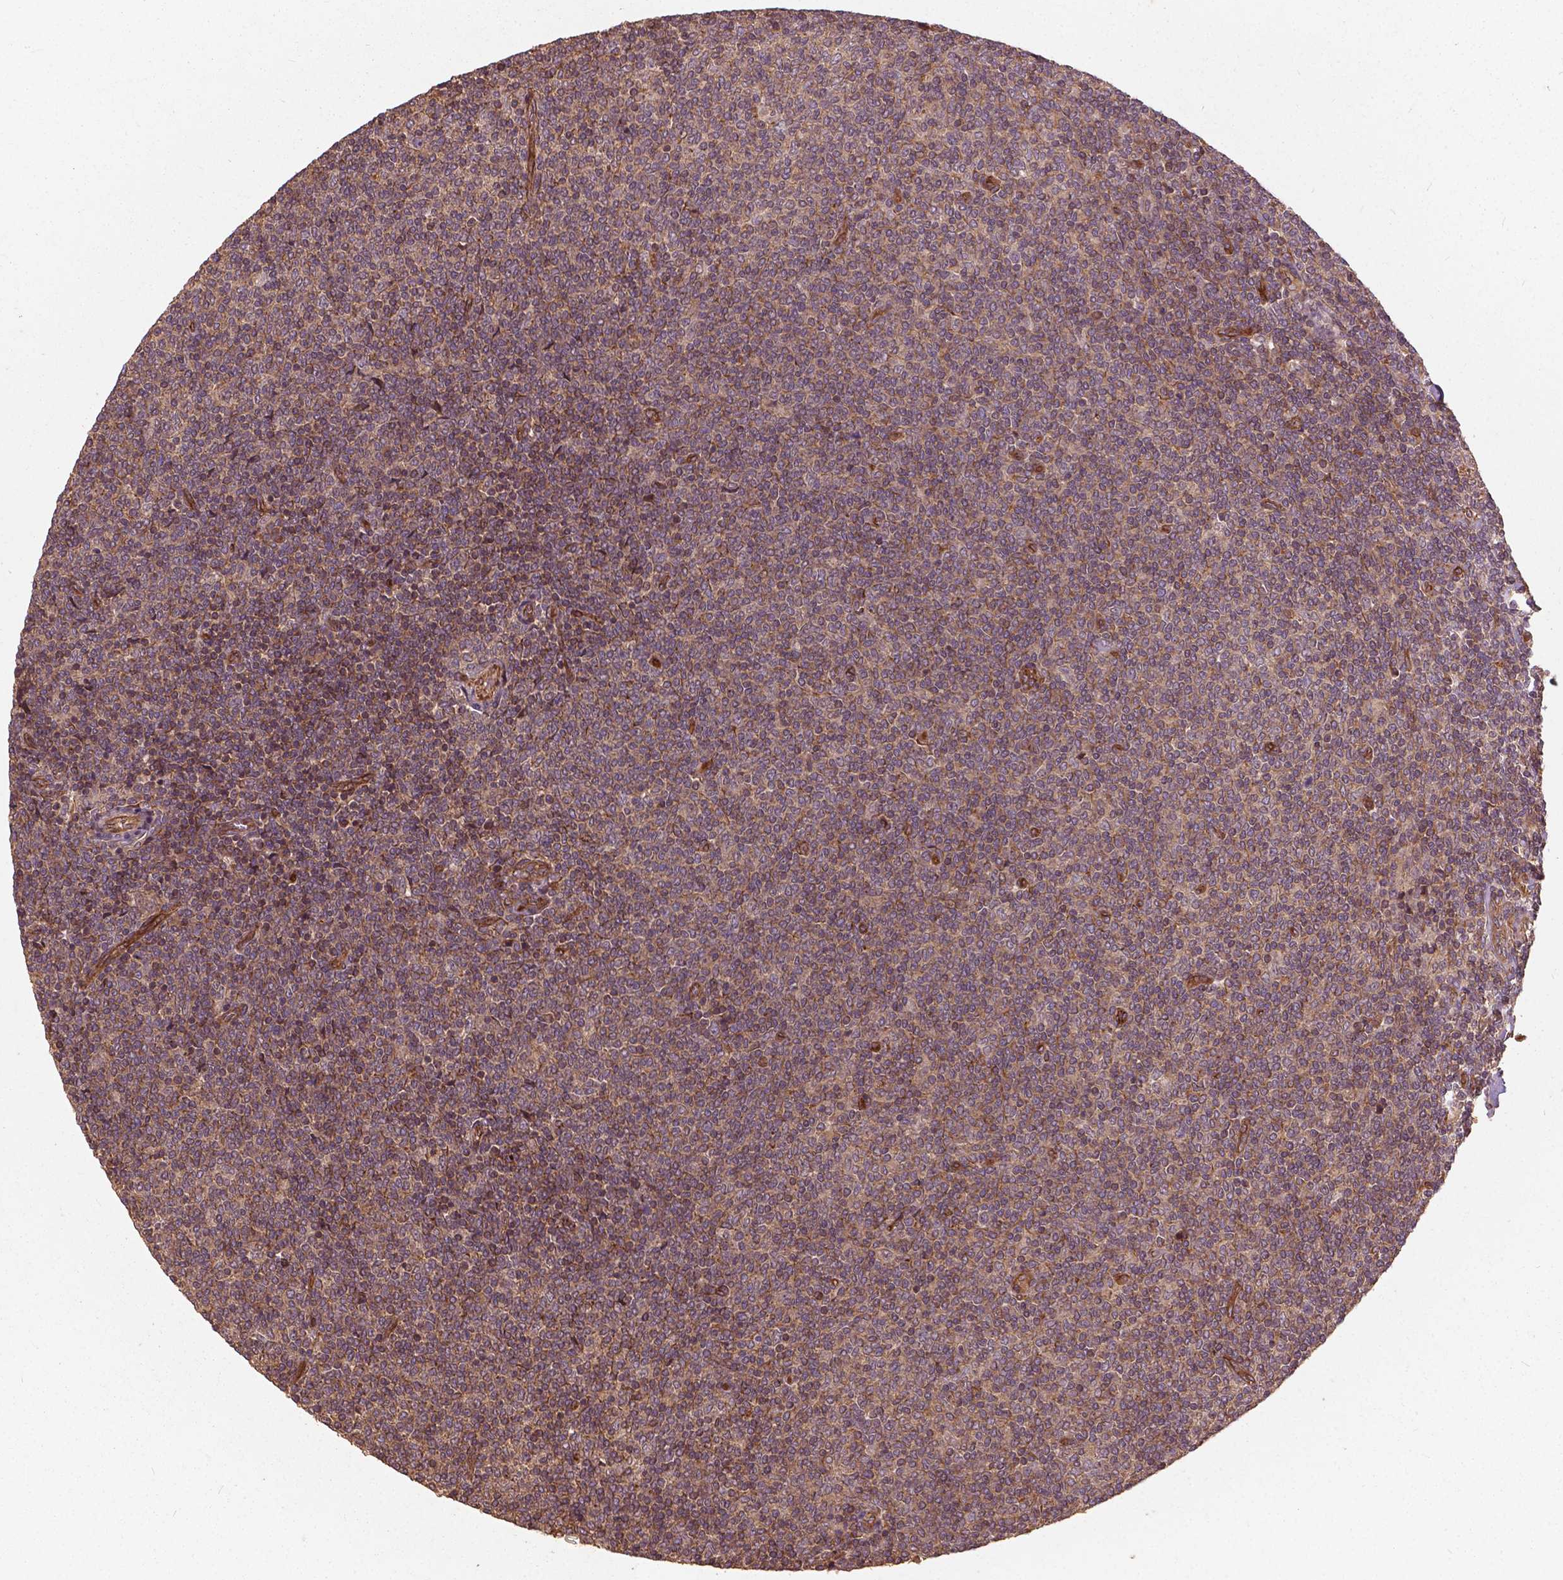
{"staining": {"intensity": "weak", "quantity": "<25%", "location": "cytoplasmic/membranous"}, "tissue": "lymphoma", "cell_type": "Tumor cells", "image_type": "cancer", "snomed": [{"axis": "morphology", "description": "Malignant lymphoma, non-Hodgkin's type, Low grade"}, {"axis": "topography", "description": "Lymph node"}], "caption": "Lymphoma was stained to show a protein in brown. There is no significant positivity in tumor cells. Brightfield microscopy of immunohistochemistry stained with DAB (brown) and hematoxylin (blue), captured at high magnification.", "gene": "UBXN2A", "patient": {"sex": "male", "age": 52}}